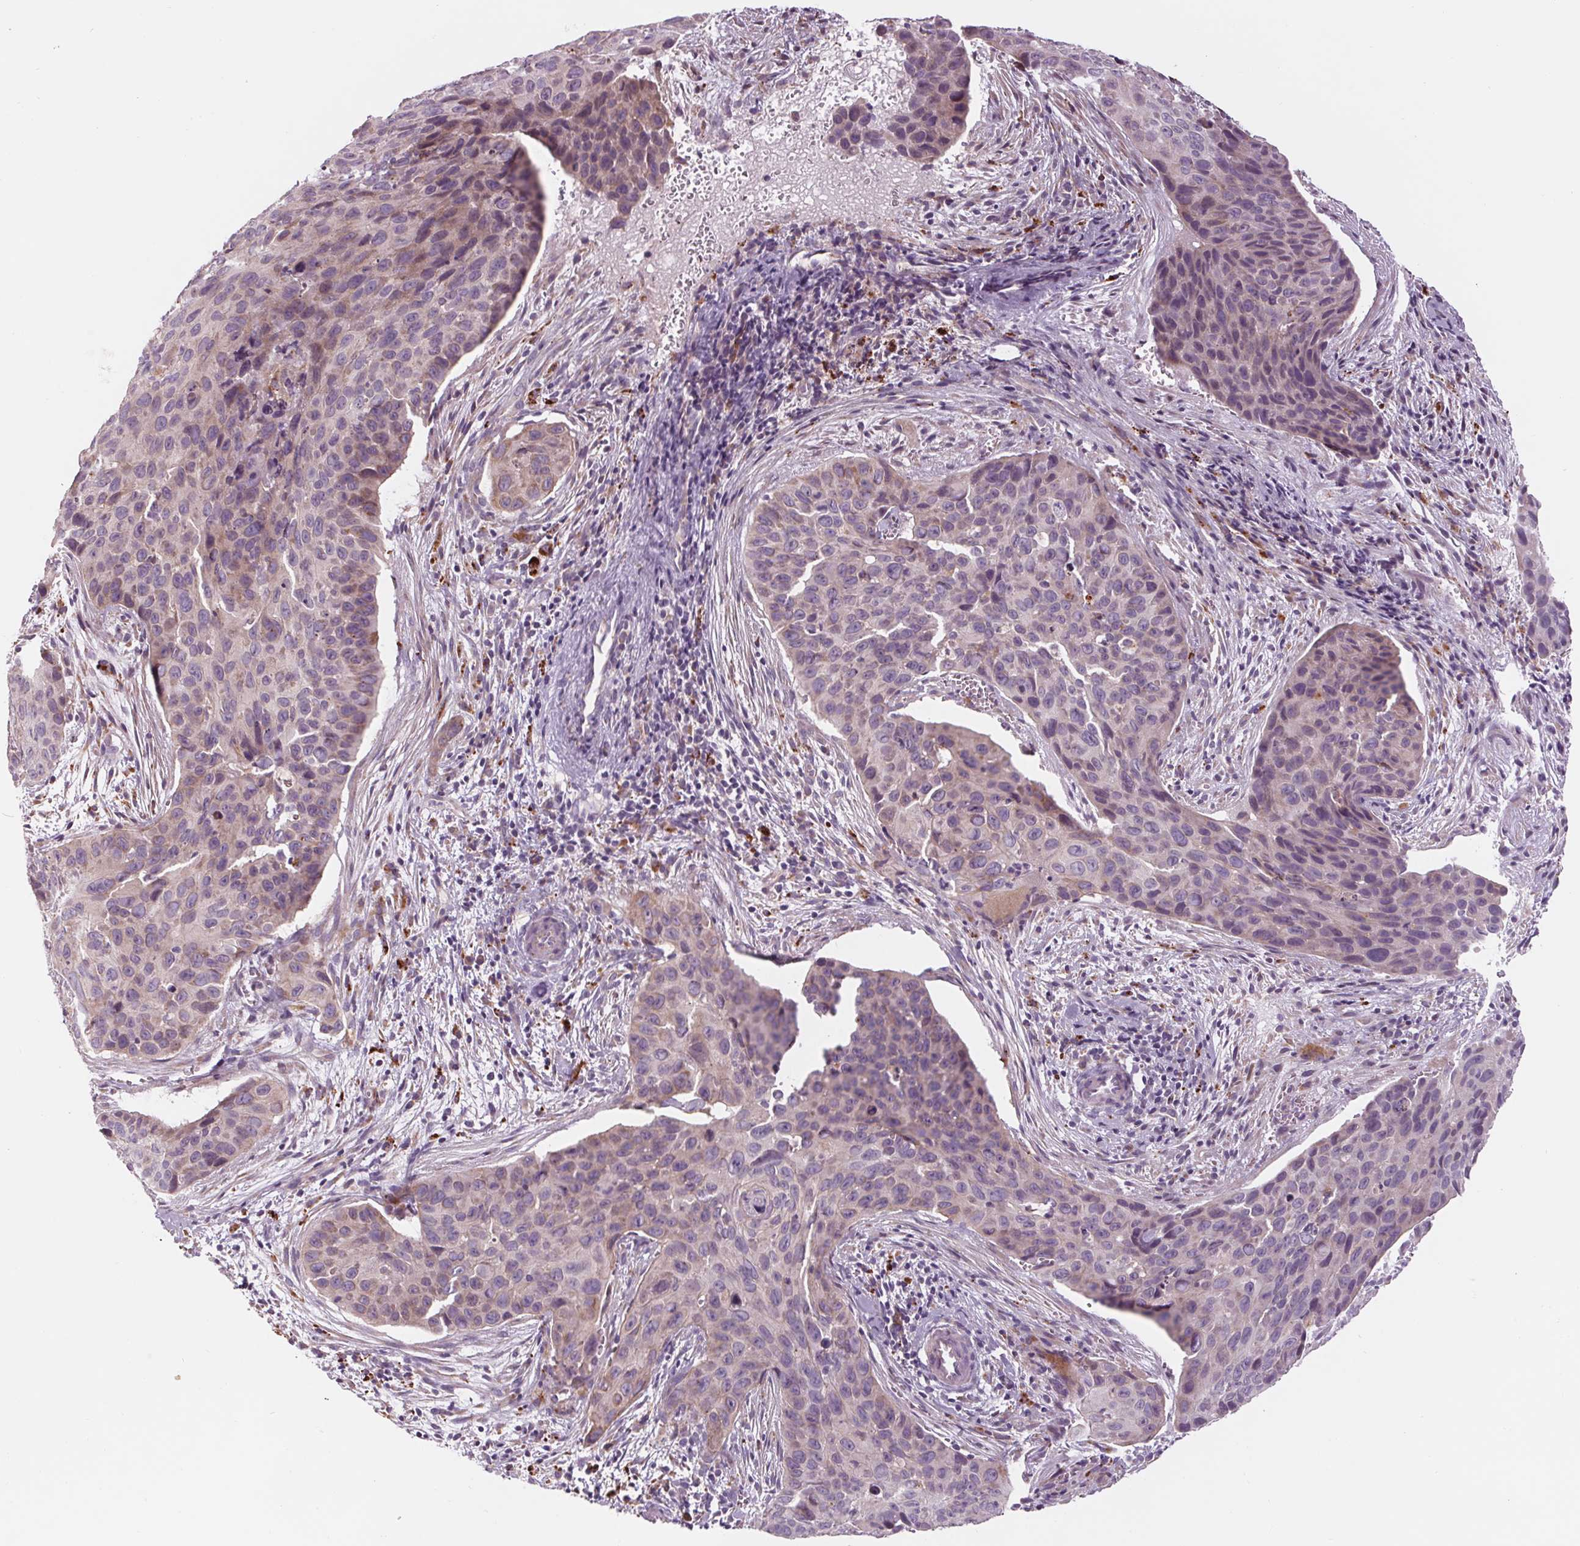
{"staining": {"intensity": "weak", "quantity": "<25%", "location": "cytoplasmic/membranous"}, "tissue": "cervical cancer", "cell_type": "Tumor cells", "image_type": "cancer", "snomed": [{"axis": "morphology", "description": "Squamous cell carcinoma, NOS"}, {"axis": "topography", "description": "Cervix"}], "caption": "There is no significant positivity in tumor cells of cervical cancer.", "gene": "SAMD5", "patient": {"sex": "female", "age": 35}}